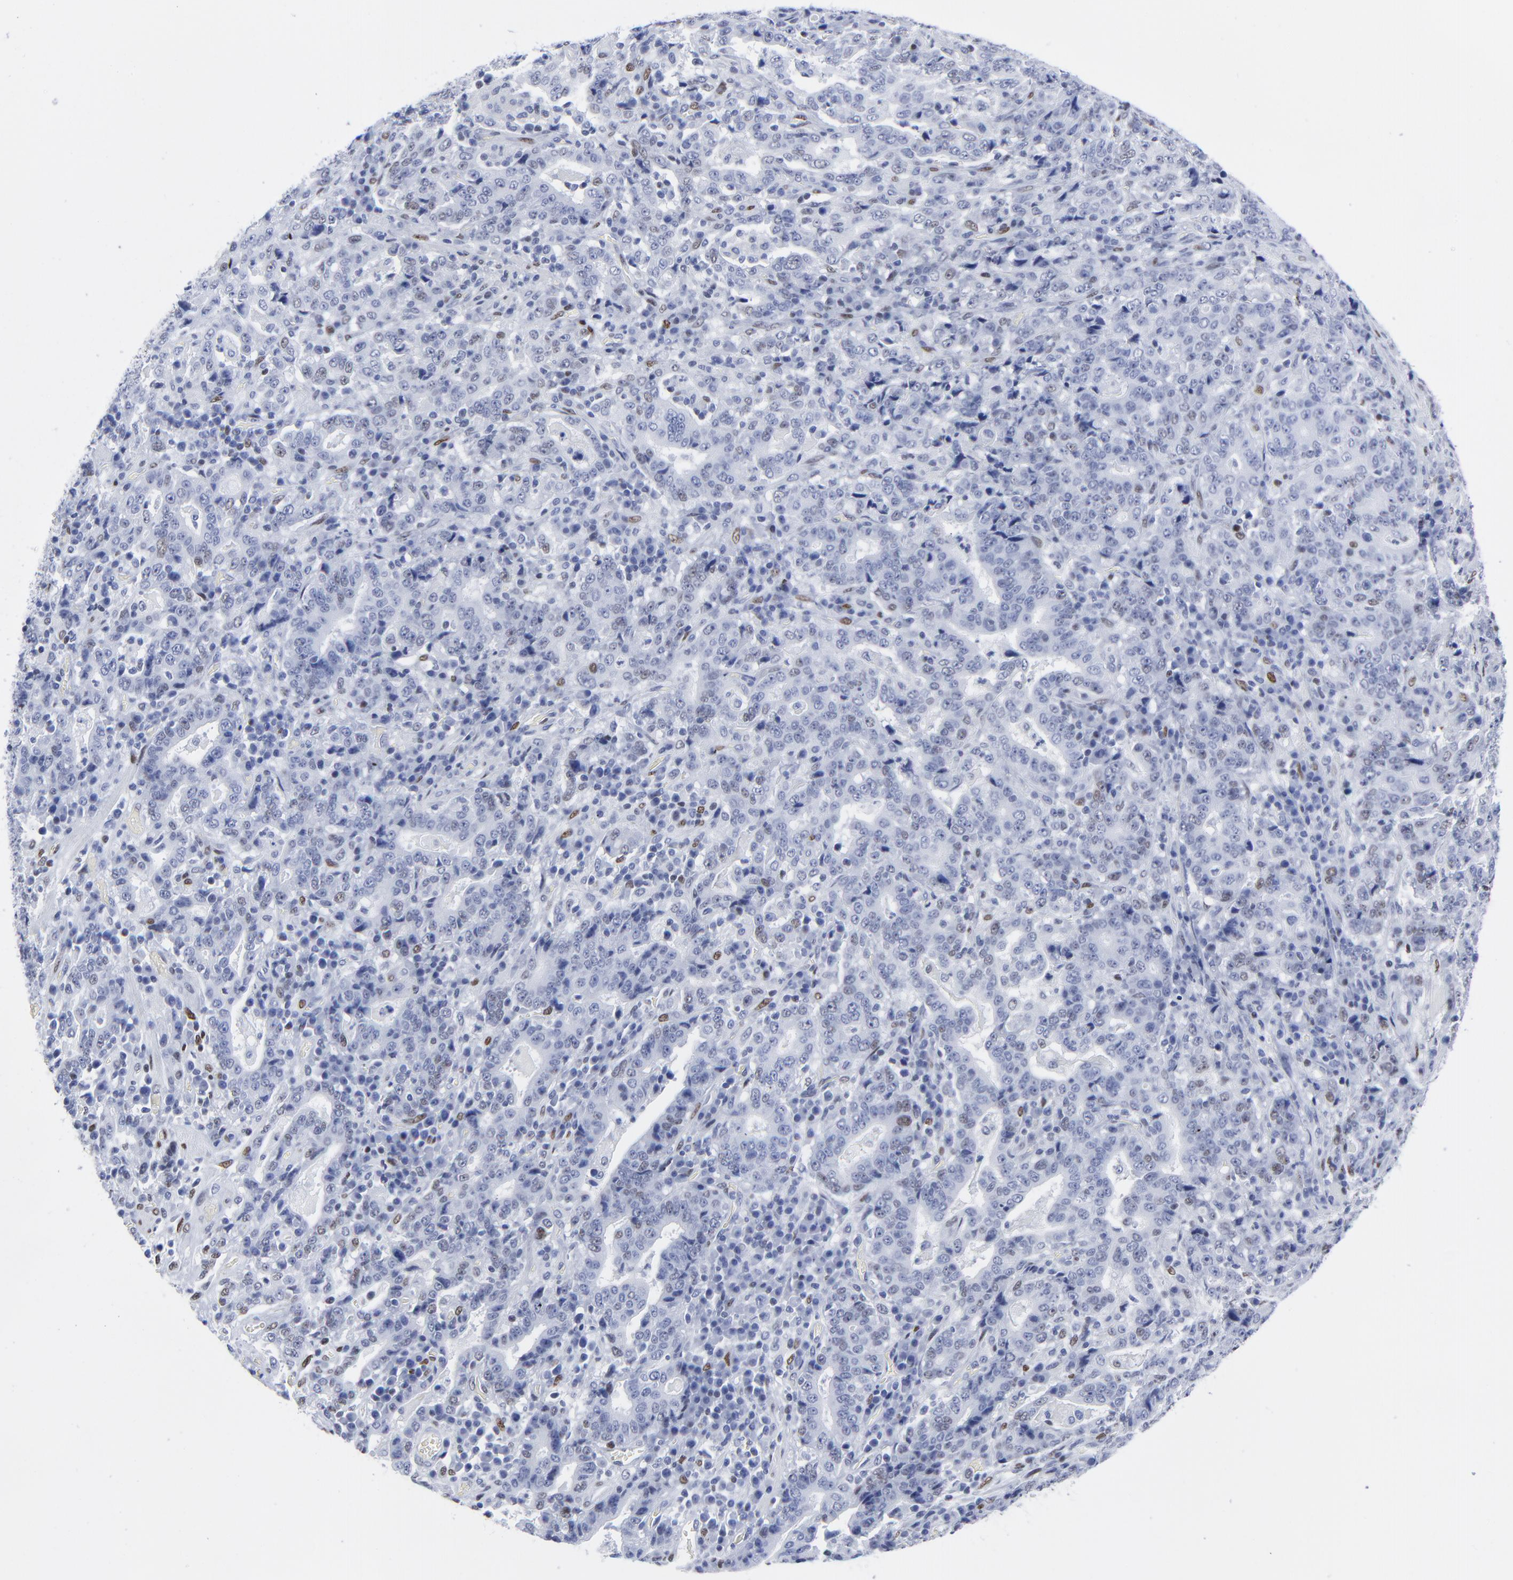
{"staining": {"intensity": "weak", "quantity": "<25%", "location": "nuclear"}, "tissue": "stomach cancer", "cell_type": "Tumor cells", "image_type": "cancer", "snomed": [{"axis": "morphology", "description": "Normal tissue, NOS"}, {"axis": "morphology", "description": "Adenocarcinoma, NOS"}, {"axis": "topography", "description": "Stomach, upper"}, {"axis": "topography", "description": "Stomach"}], "caption": "Stomach cancer (adenocarcinoma) was stained to show a protein in brown. There is no significant positivity in tumor cells.", "gene": "JUN", "patient": {"sex": "male", "age": 59}}